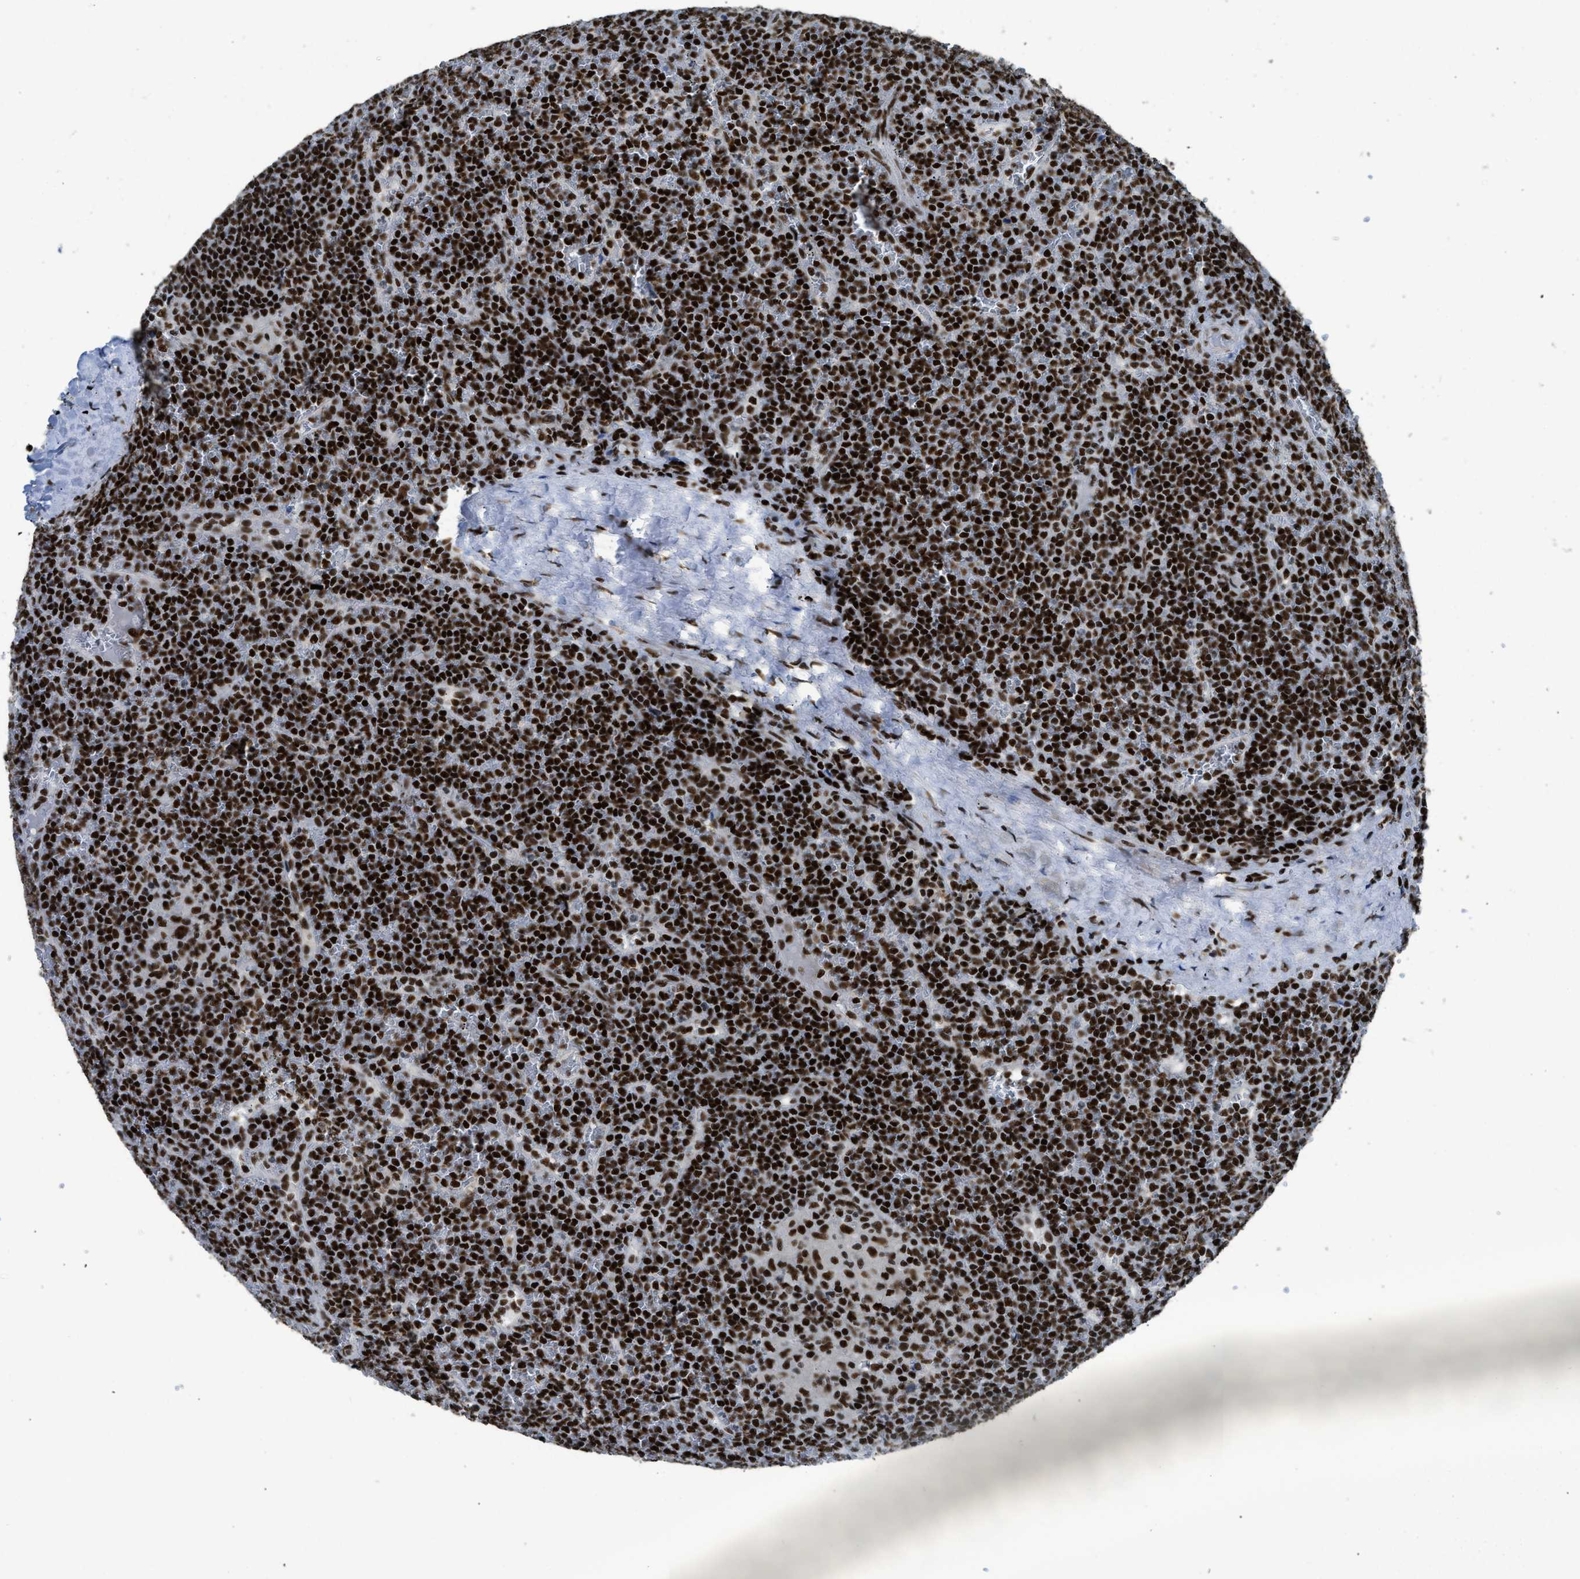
{"staining": {"intensity": "strong", "quantity": ">75%", "location": "nuclear"}, "tissue": "lymphoma", "cell_type": "Tumor cells", "image_type": "cancer", "snomed": [{"axis": "morphology", "description": "Malignant lymphoma, non-Hodgkin's type, Low grade"}, {"axis": "topography", "description": "Spleen"}], "caption": "Strong nuclear staining is identified in approximately >75% of tumor cells in lymphoma.", "gene": "SCAF4", "patient": {"sex": "female", "age": 19}}